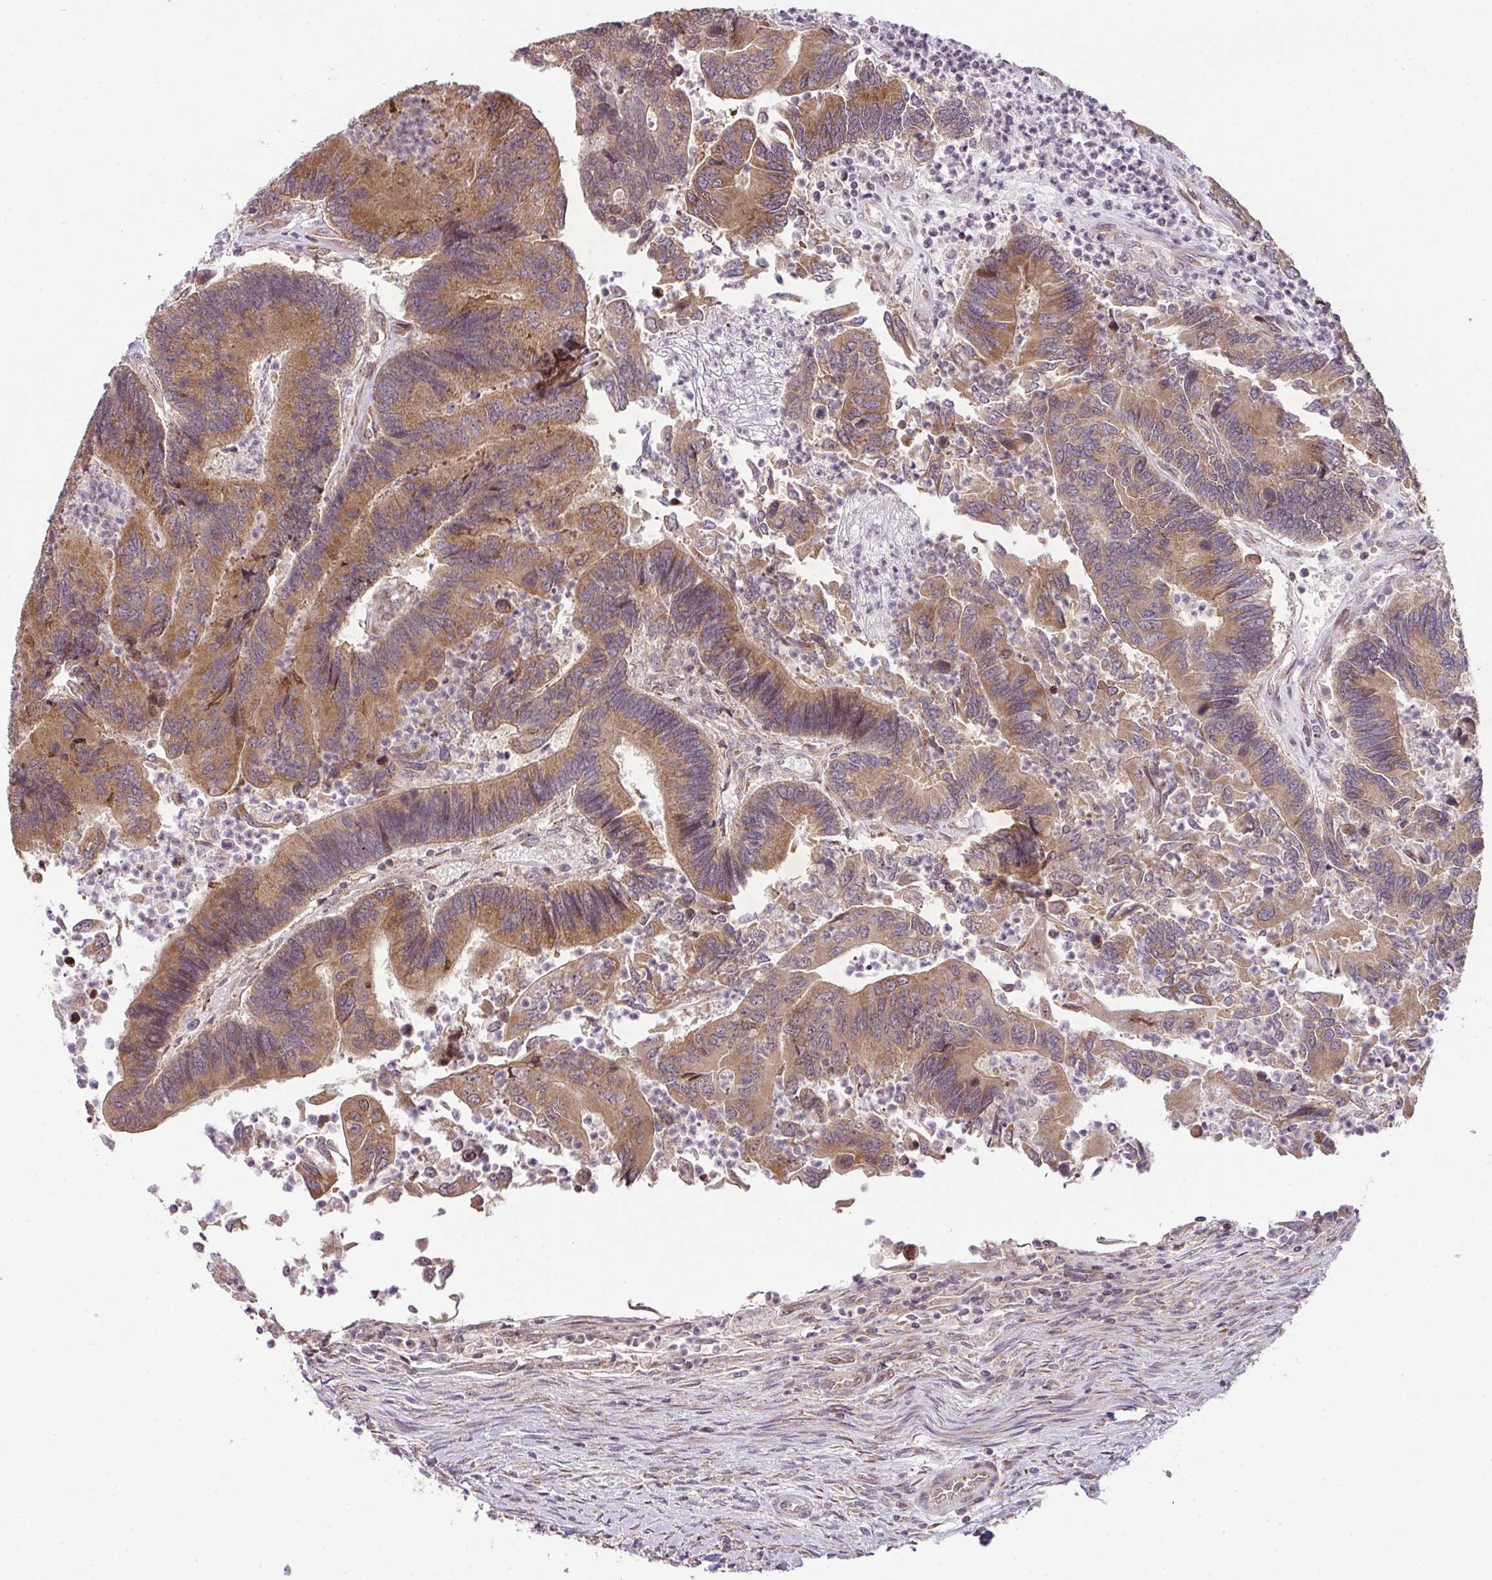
{"staining": {"intensity": "moderate", "quantity": ">75%", "location": "cytoplasmic/membranous"}, "tissue": "colorectal cancer", "cell_type": "Tumor cells", "image_type": "cancer", "snomed": [{"axis": "morphology", "description": "Adenocarcinoma, NOS"}, {"axis": "topography", "description": "Colon"}], "caption": "Immunohistochemical staining of colorectal cancer reveals moderate cytoplasmic/membranous protein expression in approximately >75% of tumor cells.", "gene": "PLK1", "patient": {"sex": "female", "age": 67}}